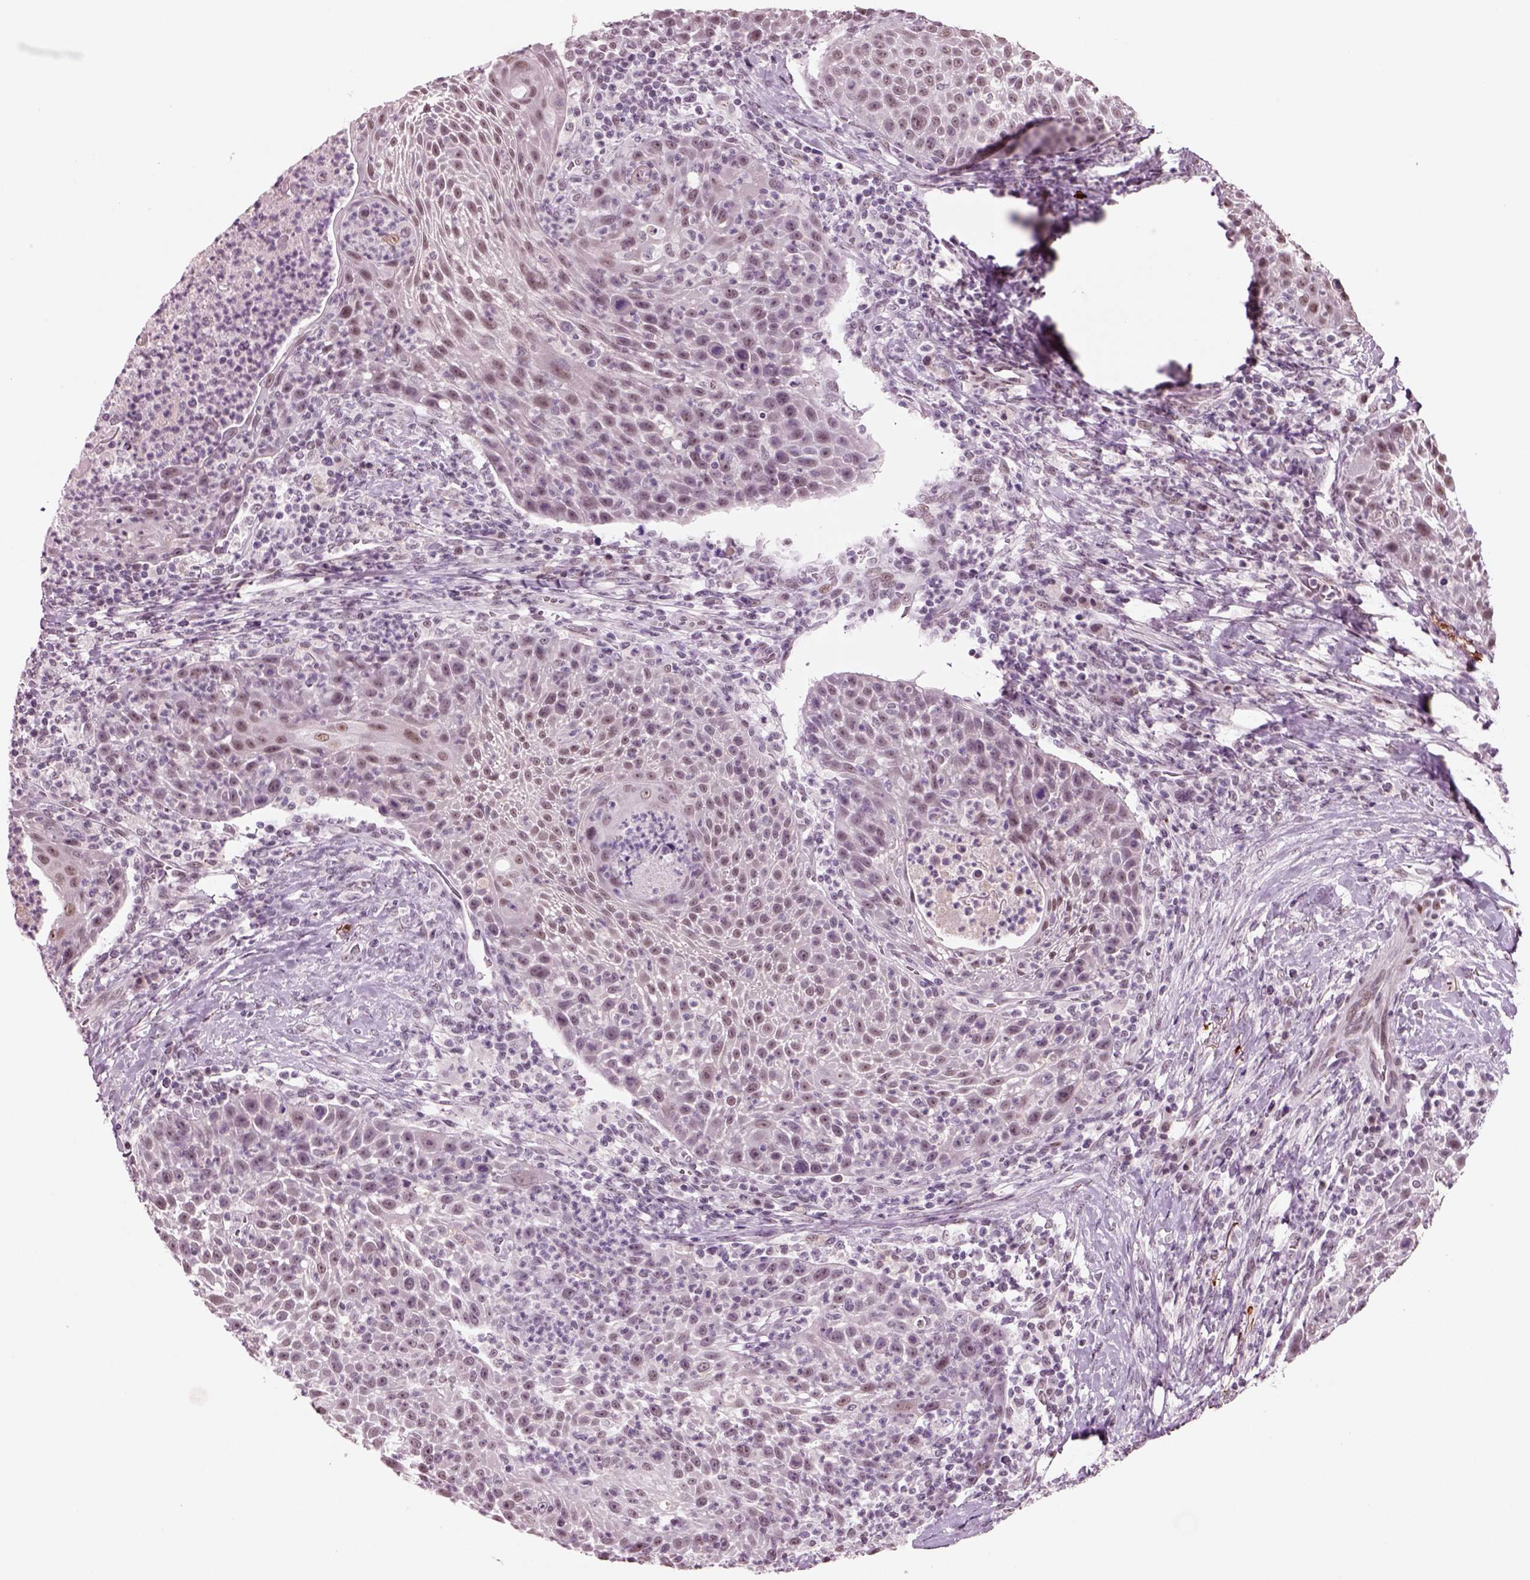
{"staining": {"intensity": "weak", "quantity": "25%-75%", "location": "nuclear"}, "tissue": "head and neck cancer", "cell_type": "Tumor cells", "image_type": "cancer", "snomed": [{"axis": "morphology", "description": "Squamous cell carcinoma, NOS"}, {"axis": "topography", "description": "Head-Neck"}], "caption": "Head and neck squamous cell carcinoma stained for a protein shows weak nuclear positivity in tumor cells.", "gene": "SEPHS1", "patient": {"sex": "male", "age": 69}}